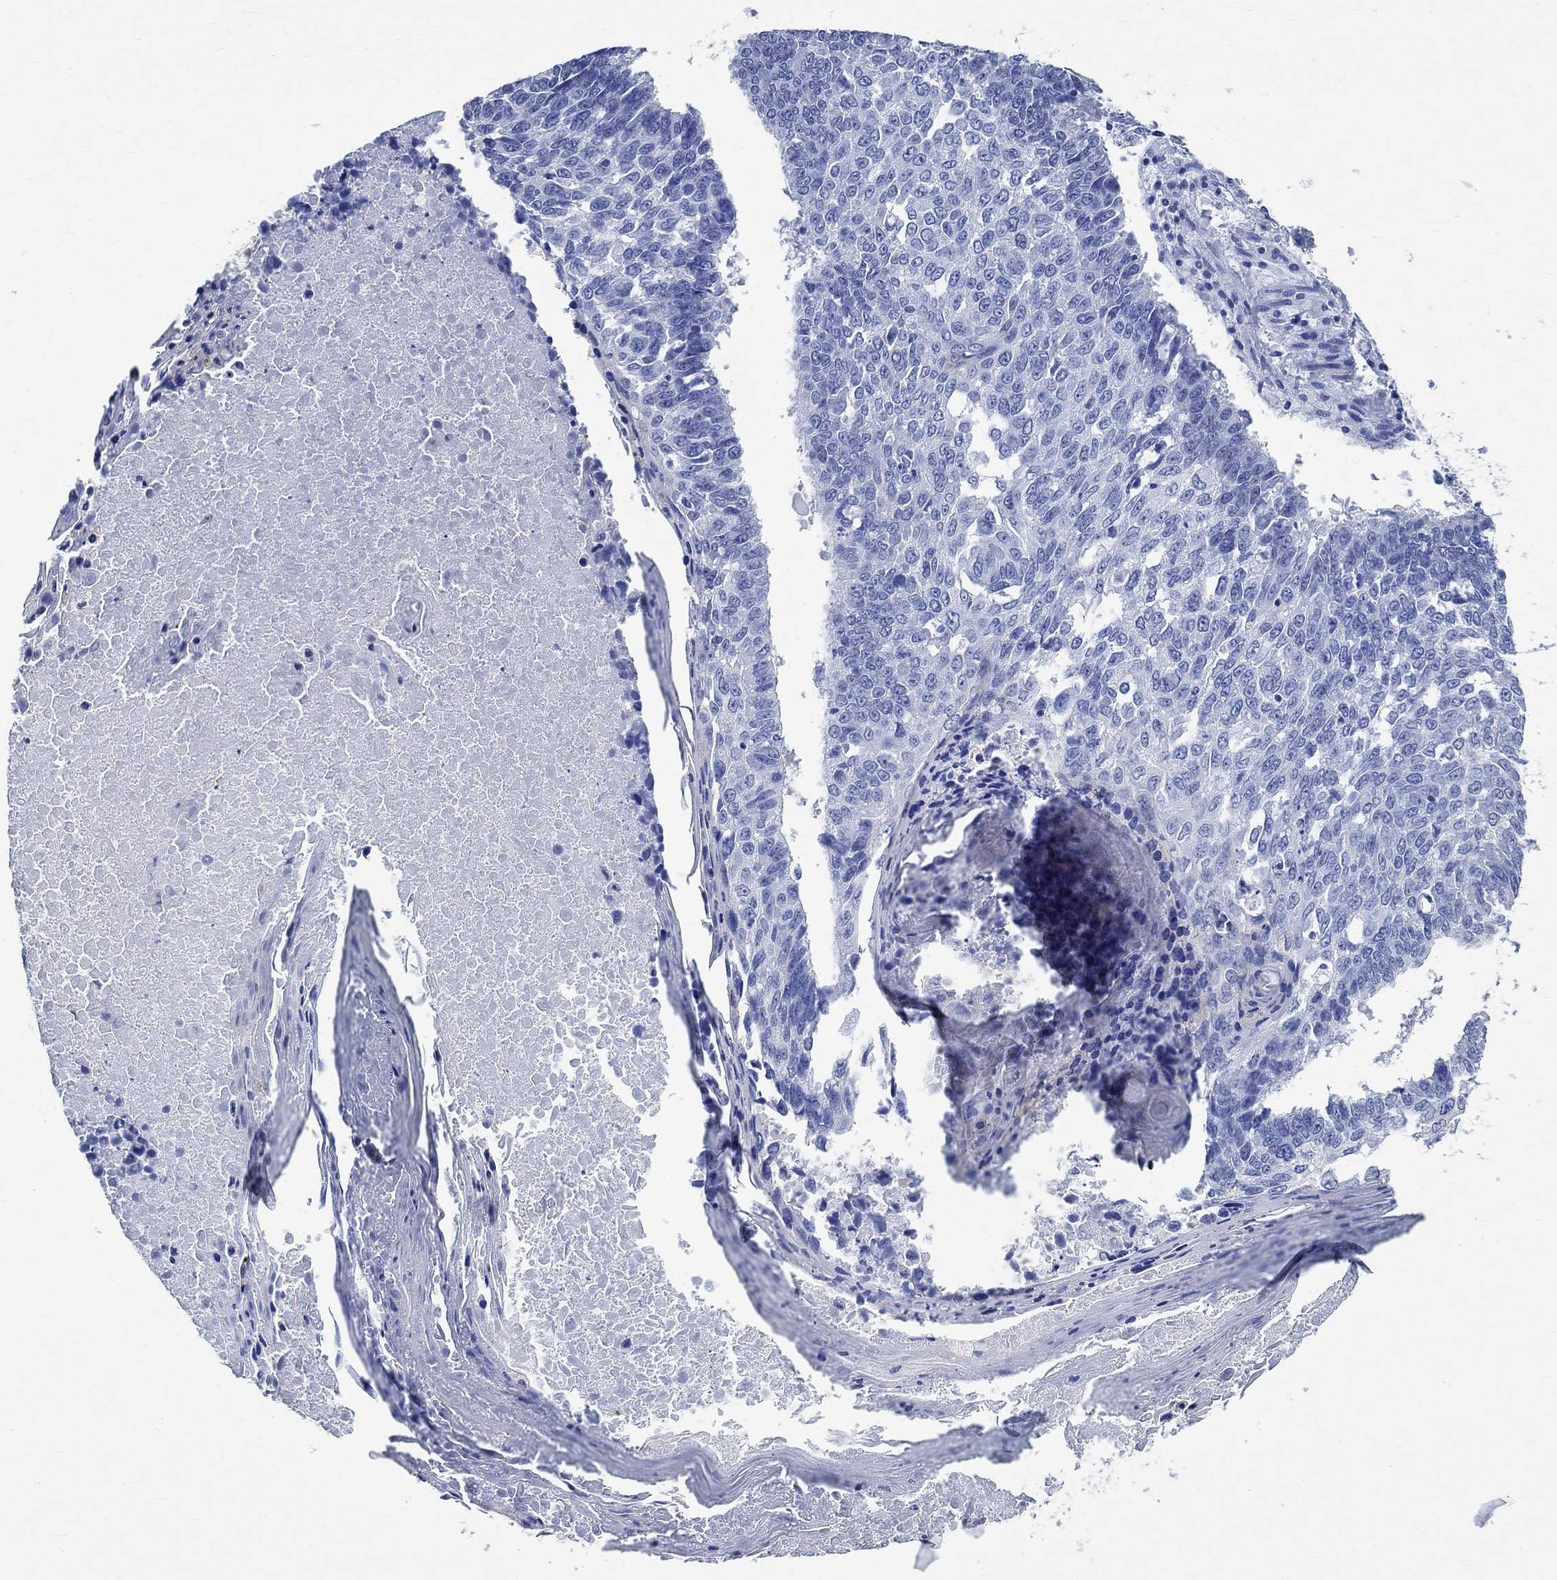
{"staining": {"intensity": "negative", "quantity": "none", "location": "none"}, "tissue": "lung cancer", "cell_type": "Tumor cells", "image_type": "cancer", "snomed": [{"axis": "morphology", "description": "Squamous cell carcinoma, NOS"}, {"axis": "topography", "description": "Lung"}], "caption": "Immunohistochemistry (IHC) image of human lung squamous cell carcinoma stained for a protein (brown), which reveals no expression in tumor cells.", "gene": "TMEM221", "patient": {"sex": "male", "age": 73}}